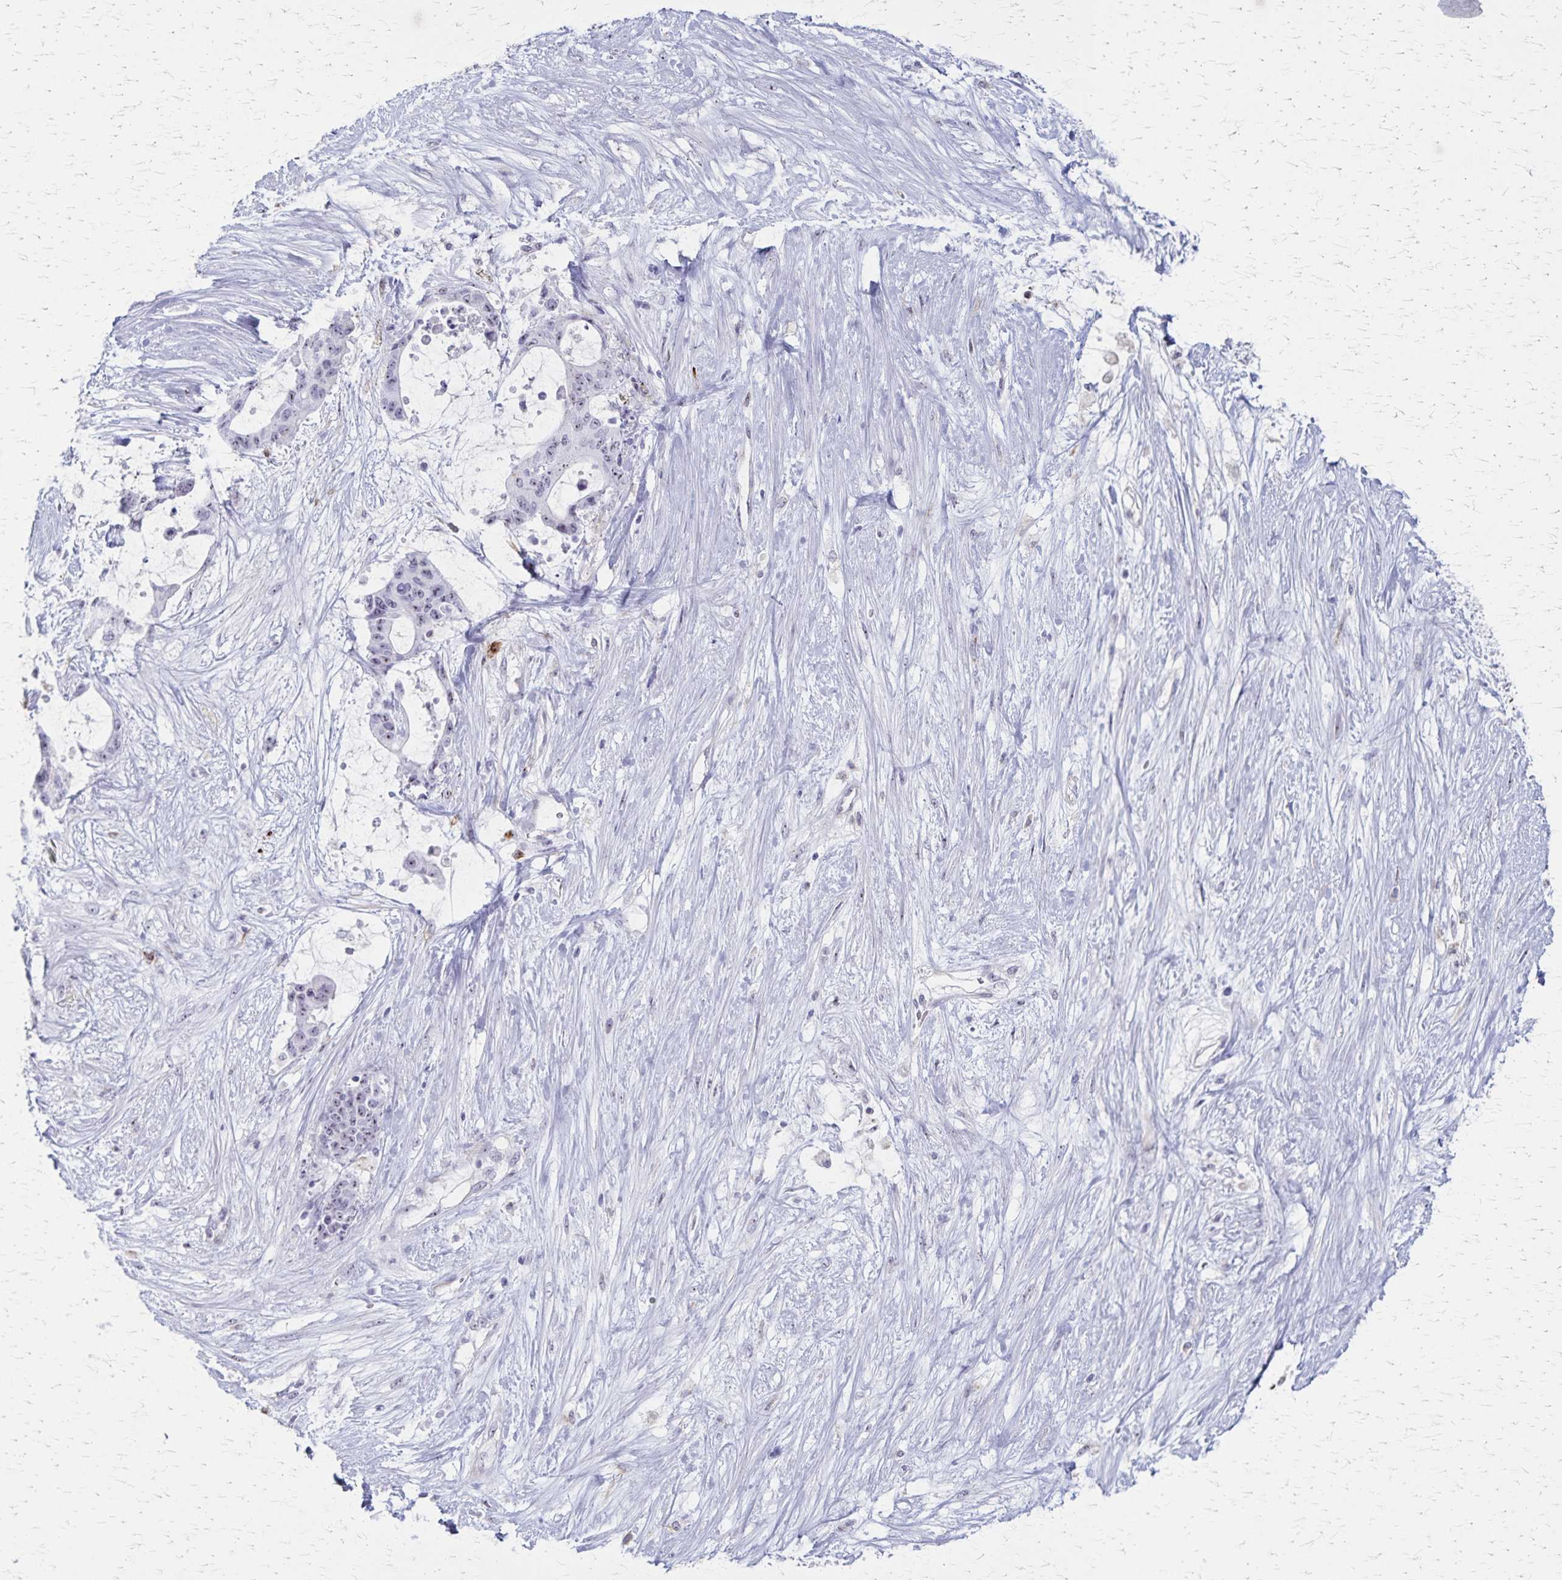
{"staining": {"intensity": "negative", "quantity": "none", "location": "none"}, "tissue": "liver cancer", "cell_type": "Tumor cells", "image_type": "cancer", "snomed": [{"axis": "morphology", "description": "Normal tissue, NOS"}, {"axis": "morphology", "description": "Cholangiocarcinoma"}, {"axis": "topography", "description": "Liver"}, {"axis": "topography", "description": "Peripheral nerve tissue"}], "caption": "This is a histopathology image of immunohistochemistry staining of liver cancer (cholangiocarcinoma), which shows no positivity in tumor cells.", "gene": "DLK2", "patient": {"sex": "female", "age": 73}}